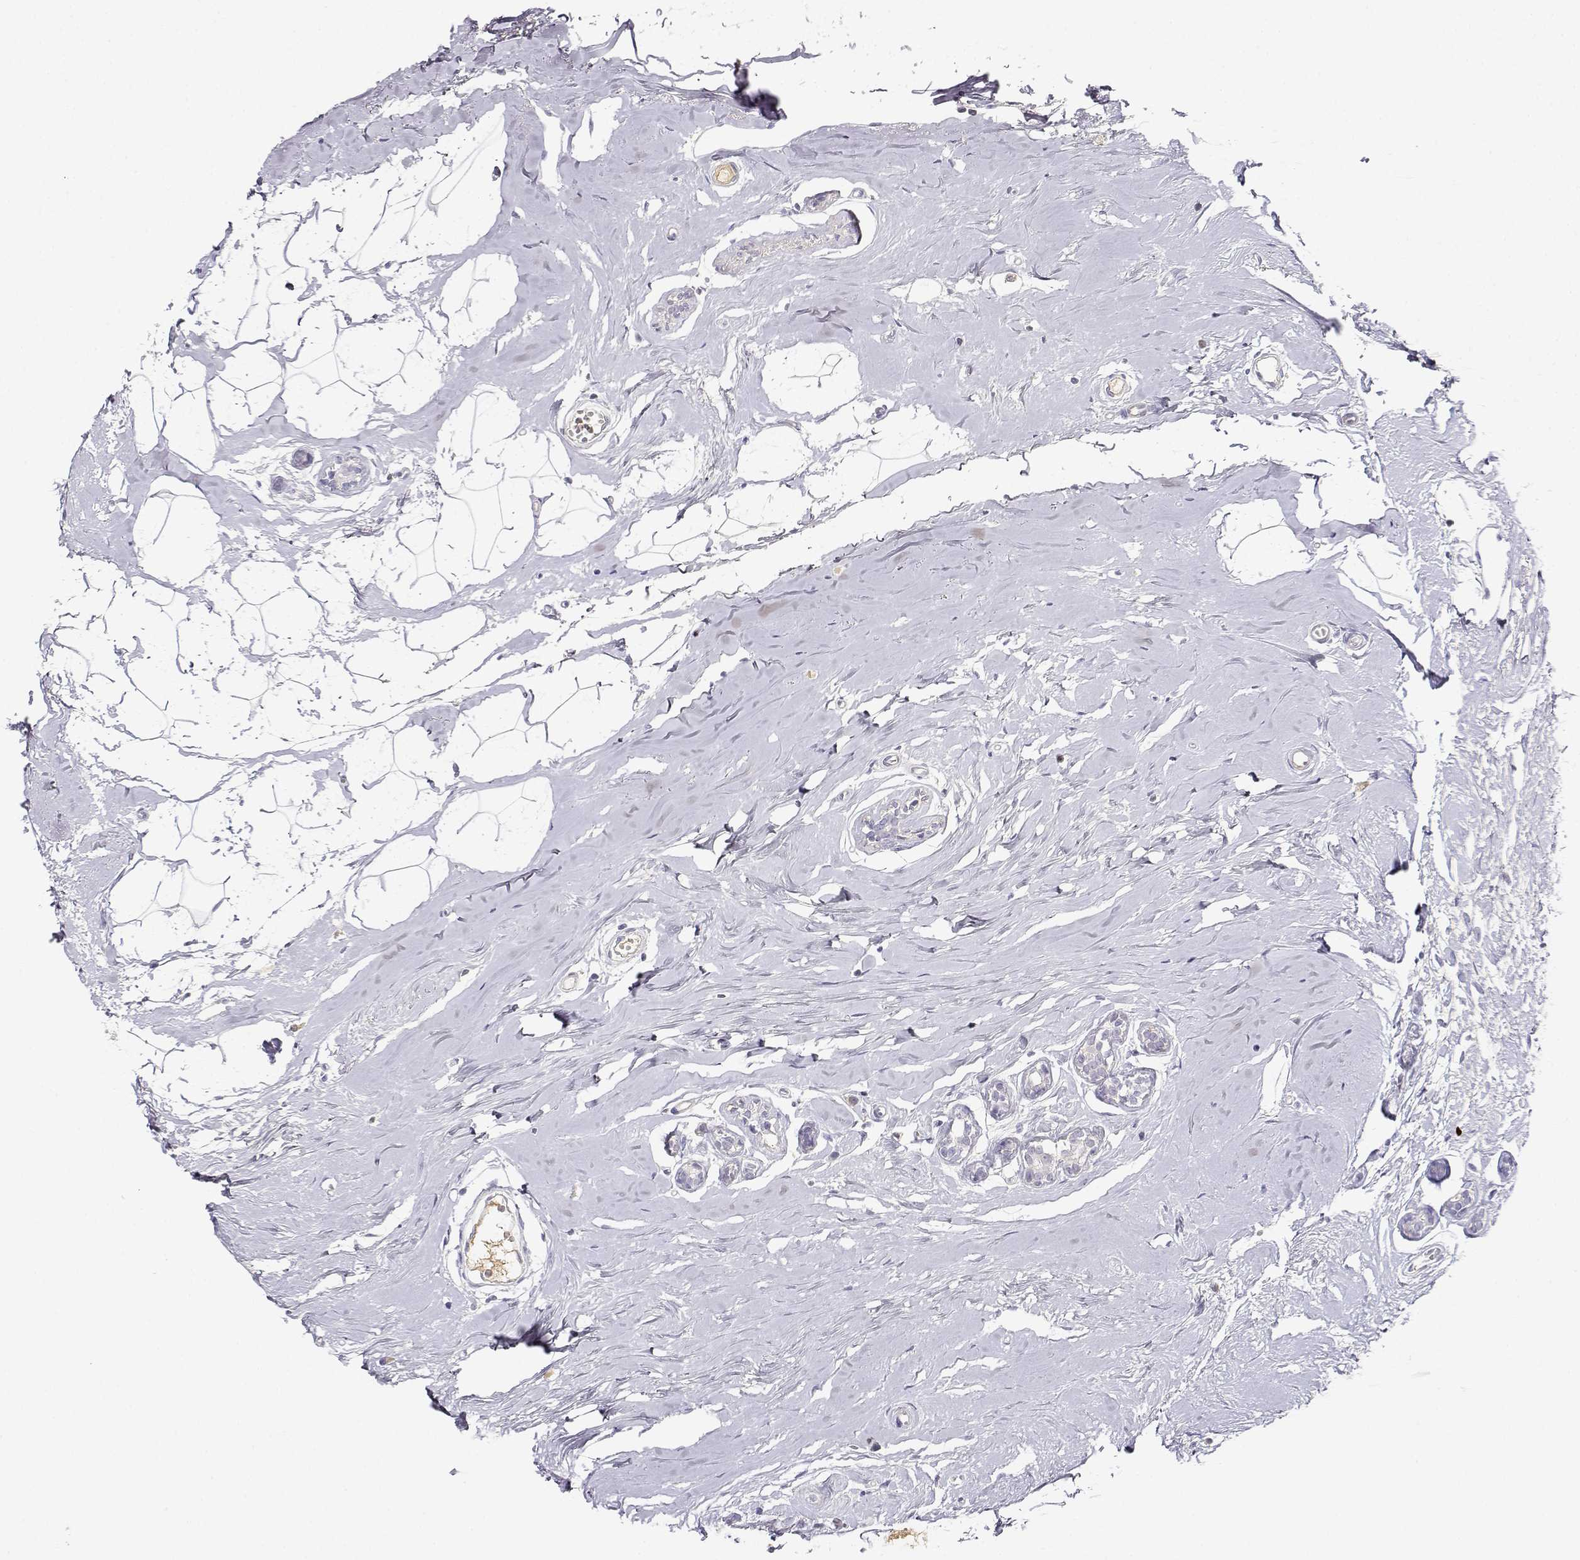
{"staining": {"intensity": "negative", "quantity": "none", "location": "none"}, "tissue": "breast cancer", "cell_type": "Tumor cells", "image_type": "cancer", "snomed": [{"axis": "morphology", "description": "Duct carcinoma"}, {"axis": "topography", "description": "Breast"}], "caption": "Human infiltrating ductal carcinoma (breast) stained for a protein using IHC shows no expression in tumor cells.", "gene": "GPR174", "patient": {"sex": "female", "age": 40}}